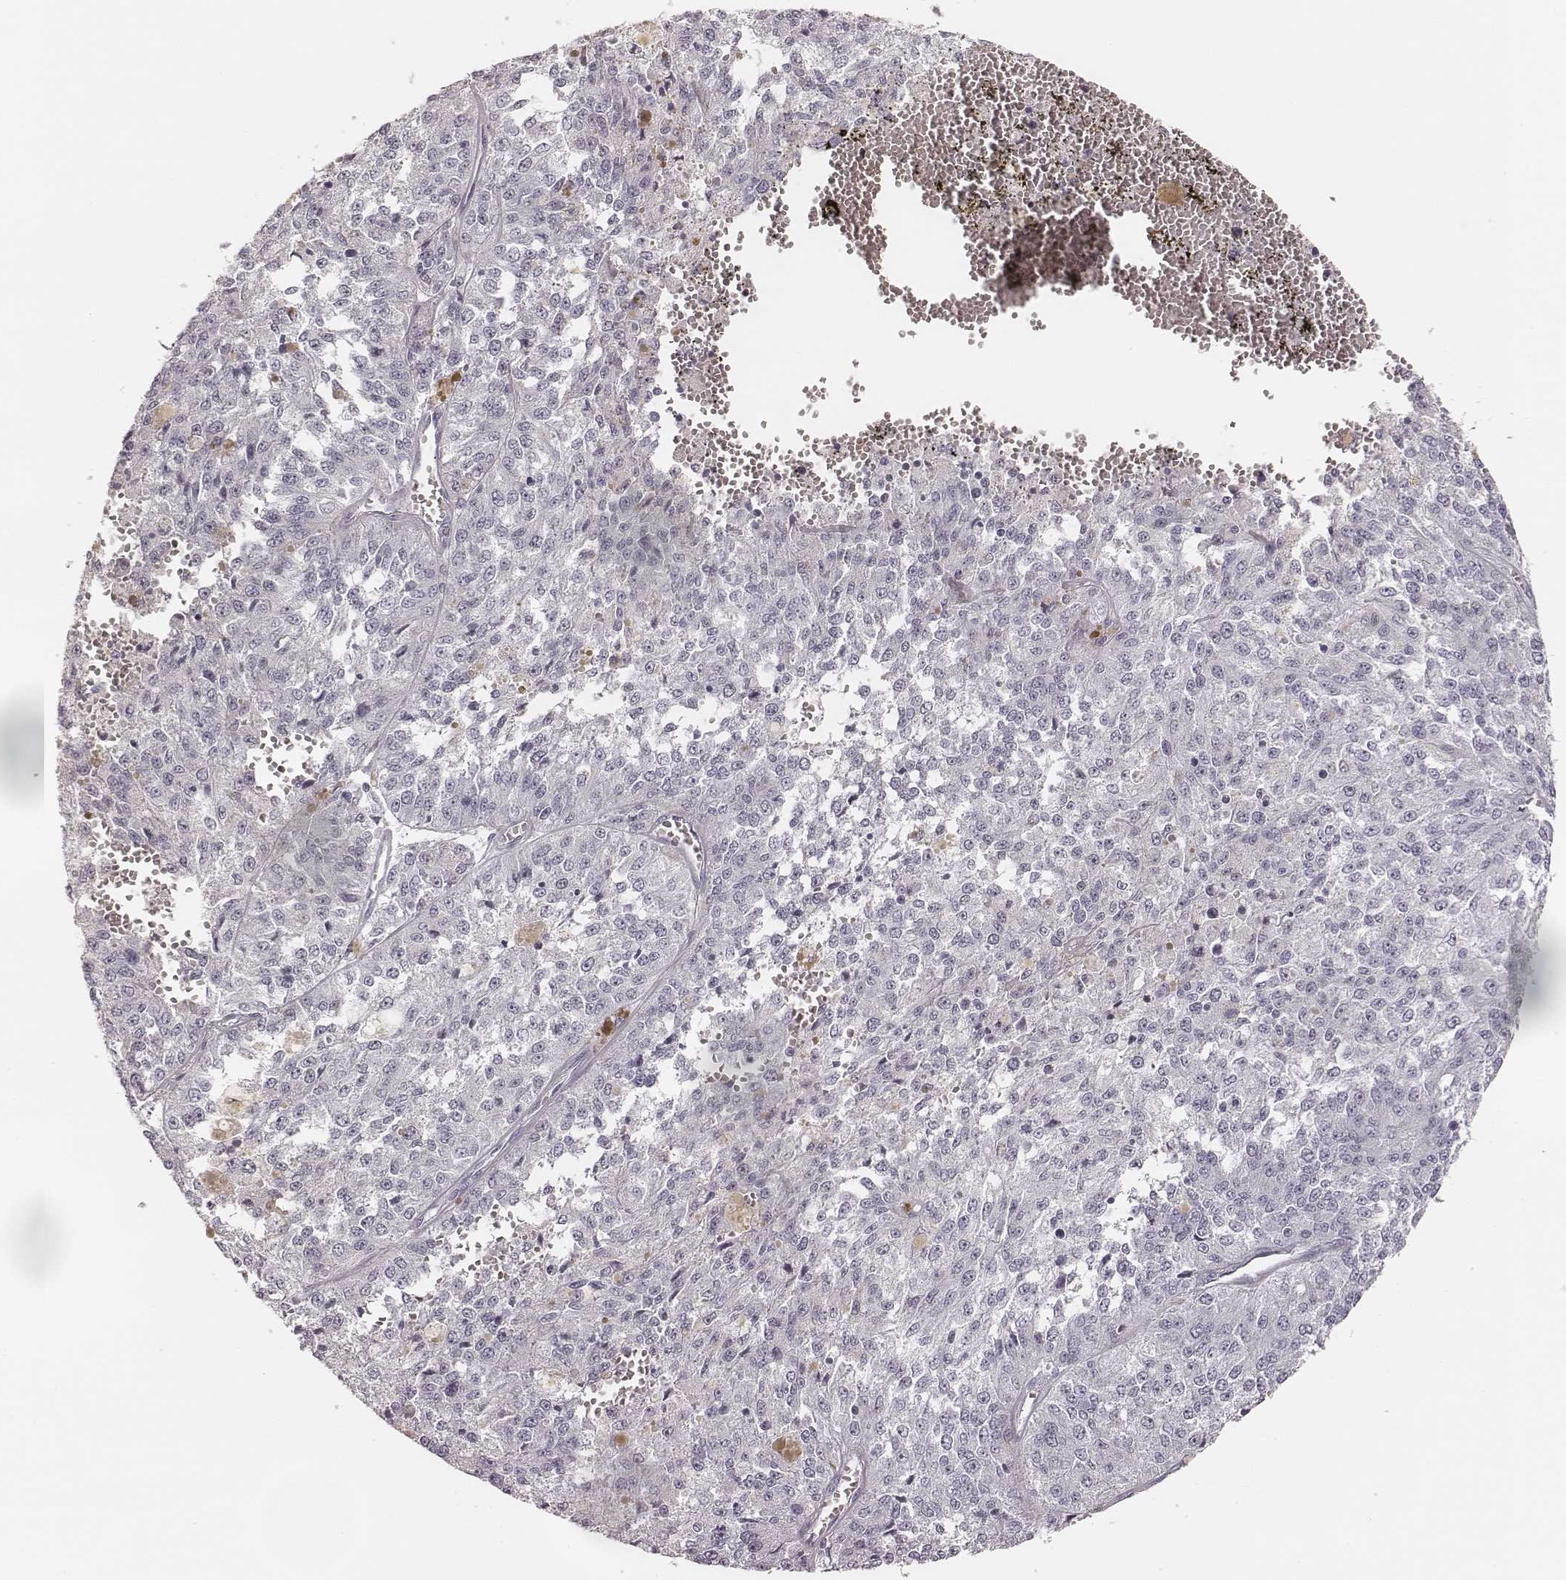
{"staining": {"intensity": "negative", "quantity": "none", "location": "none"}, "tissue": "melanoma", "cell_type": "Tumor cells", "image_type": "cancer", "snomed": [{"axis": "morphology", "description": "Malignant melanoma, Metastatic site"}, {"axis": "topography", "description": "Lymph node"}], "caption": "Tumor cells are negative for protein expression in human melanoma. Brightfield microscopy of IHC stained with DAB (3,3'-diaminobenzidine) (brown) and hematoxylin (blue), captured at high magnification.", "gene": "MSX1", "patient": {"sex": "female", "age": 64}}